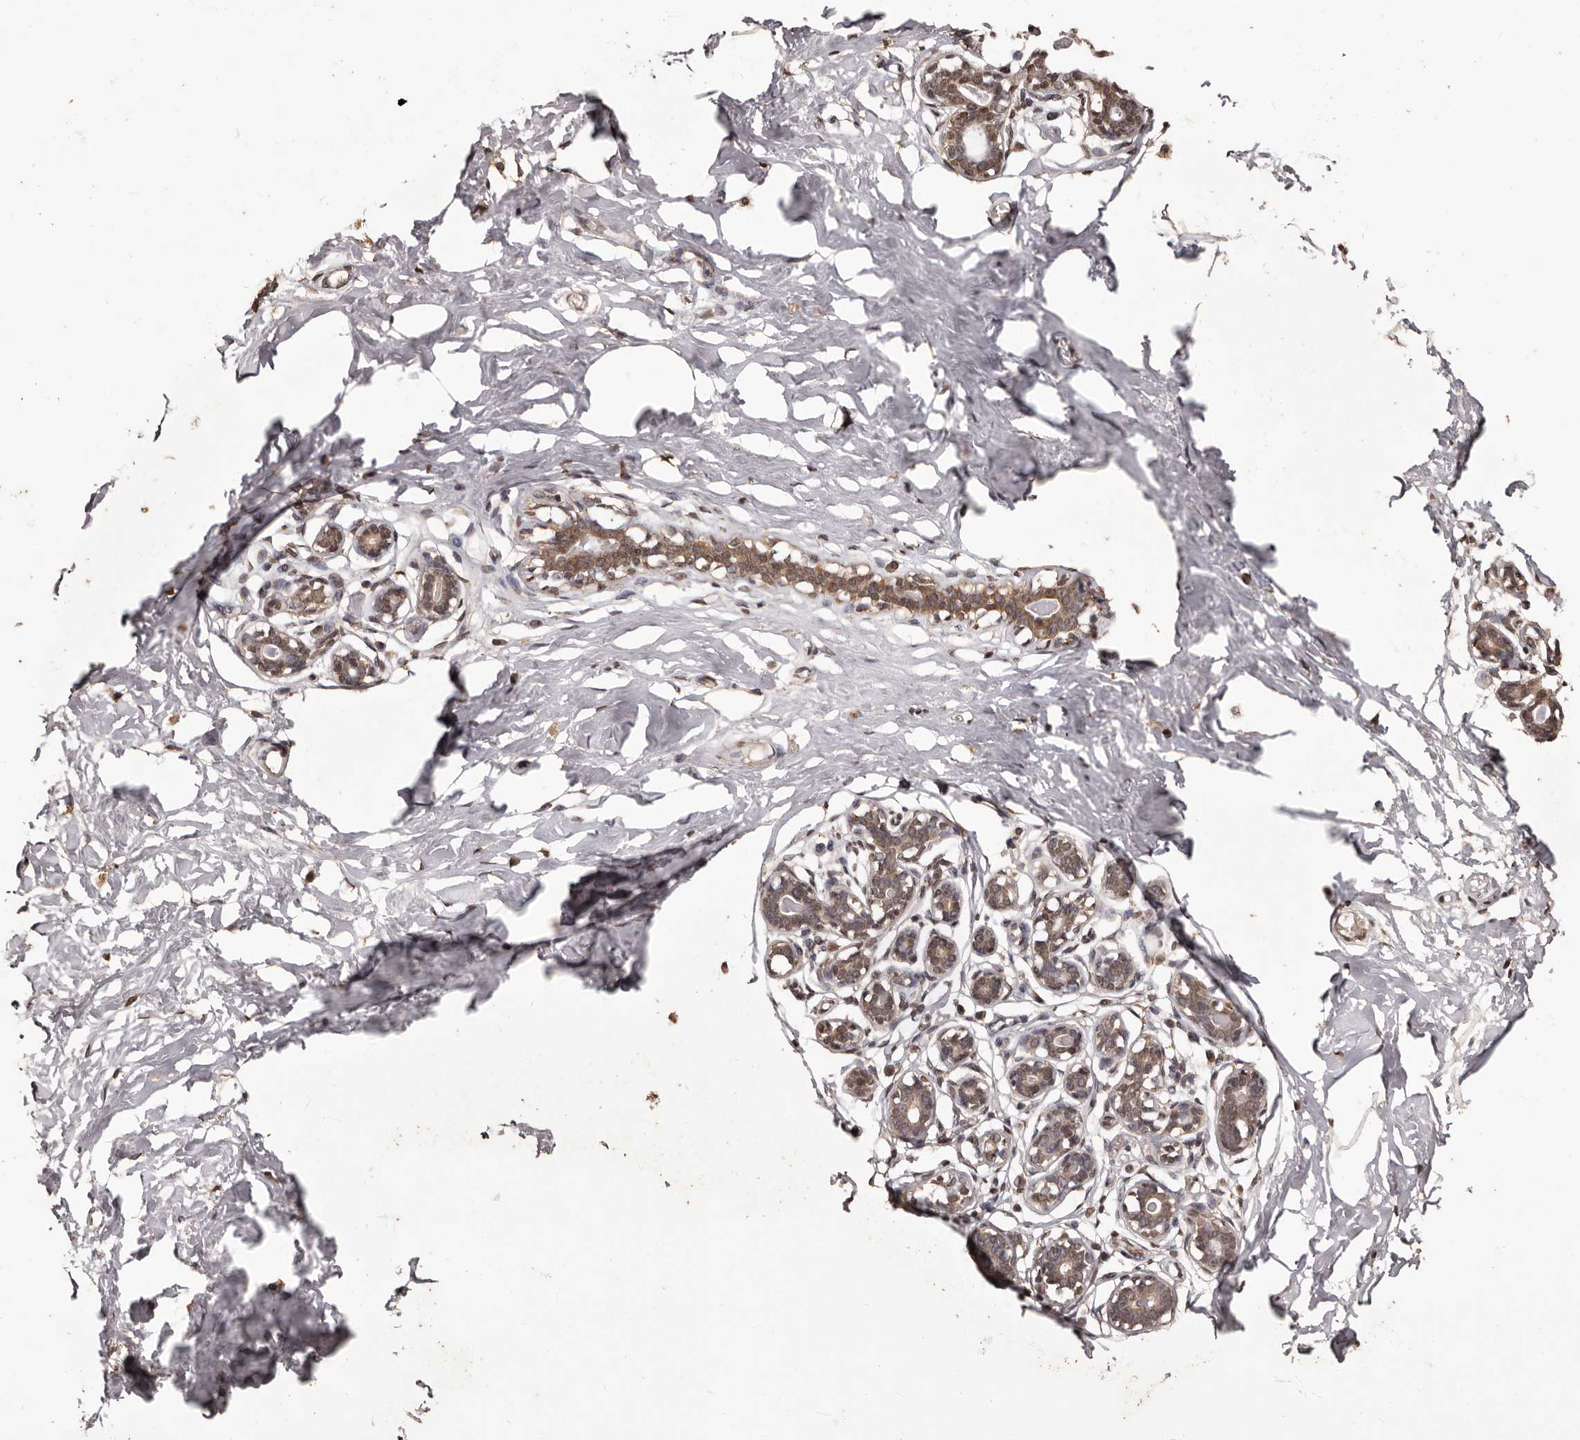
{"staining": {"intensity": "moderate", "quantity": ">75%", "location": "cytoplasmic/membranous,nuclear"}, "tissue": "breast", "cell_type": "Adipocytes", "image_type": "normal", "snomed": [{"axis": "morphology", "description": "Normal tissue, NOS"}, {"axis": "morphology", "description": "Adenoma, NOS"}, {"axis": "topography", "description": "Breast"}], "caption": "A histopathology image showing moderate cytoplasmic/membranous,nuclear staining in about >75% of adipocytes in unremarkable breast, as visualized by brown immunohistochemical staining.", "gene": "NAV1", "patient": {"sex": "female", "age": 23}}